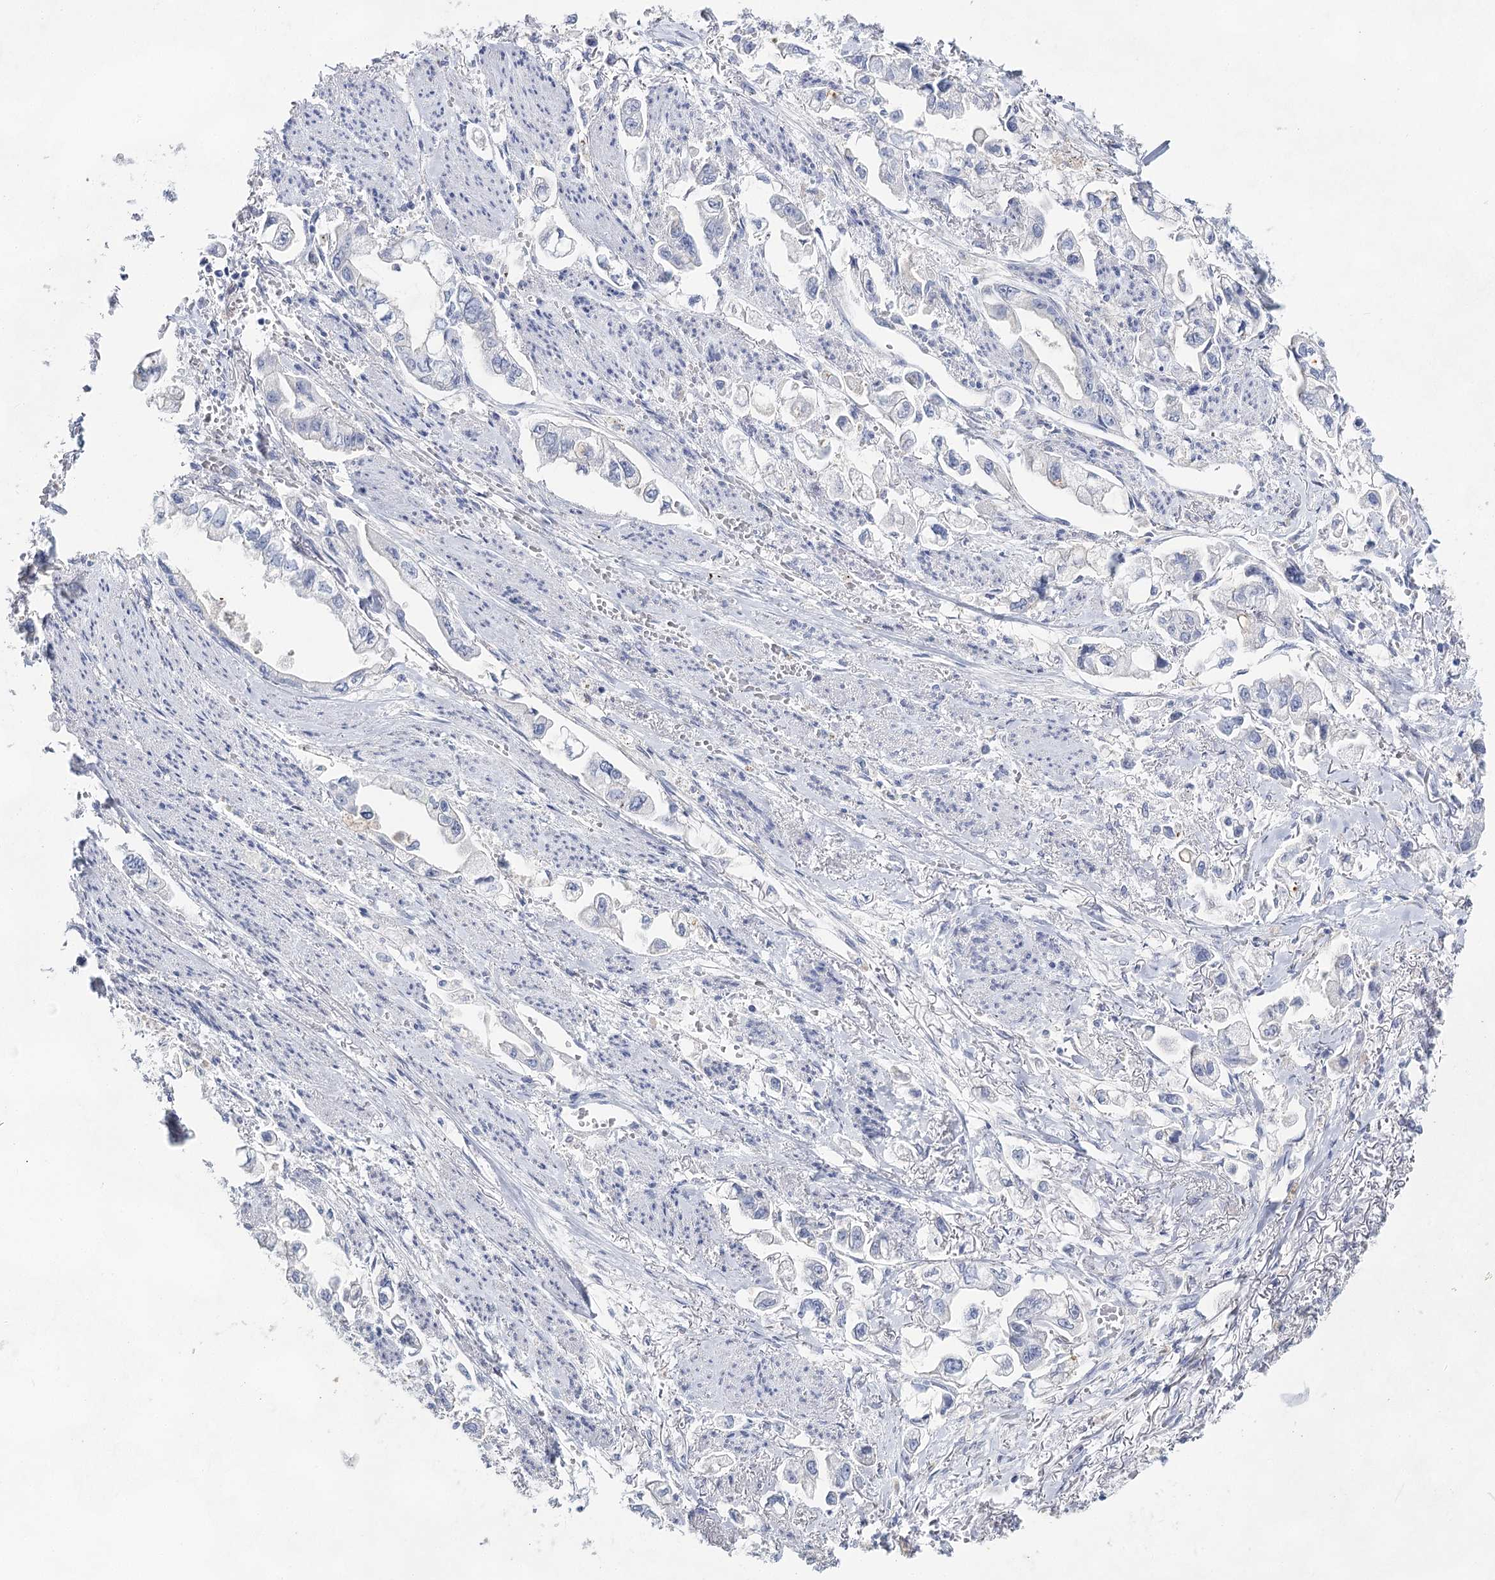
{"staining": {"intensity": "negative", "quantity": "none", "location": "none"}, "tissue": "stomach cancer", "cell_type": "Tumor cells", "image_type": "cancer", "snomed": [{"axis": "morphology", "description": "Adenocarcinoma, NOS"}, {"axis": "topography", "description": "Stomach"}], "caption": "This micrograph is of adenocarcinoma (stomach) stained with IHC to label a protein in brown with the nuclei are counter-stained blue. There is no positivity in tumor cells.", "gene": "SLC17A2", "patient": {"sex": "male", "age": 62}}